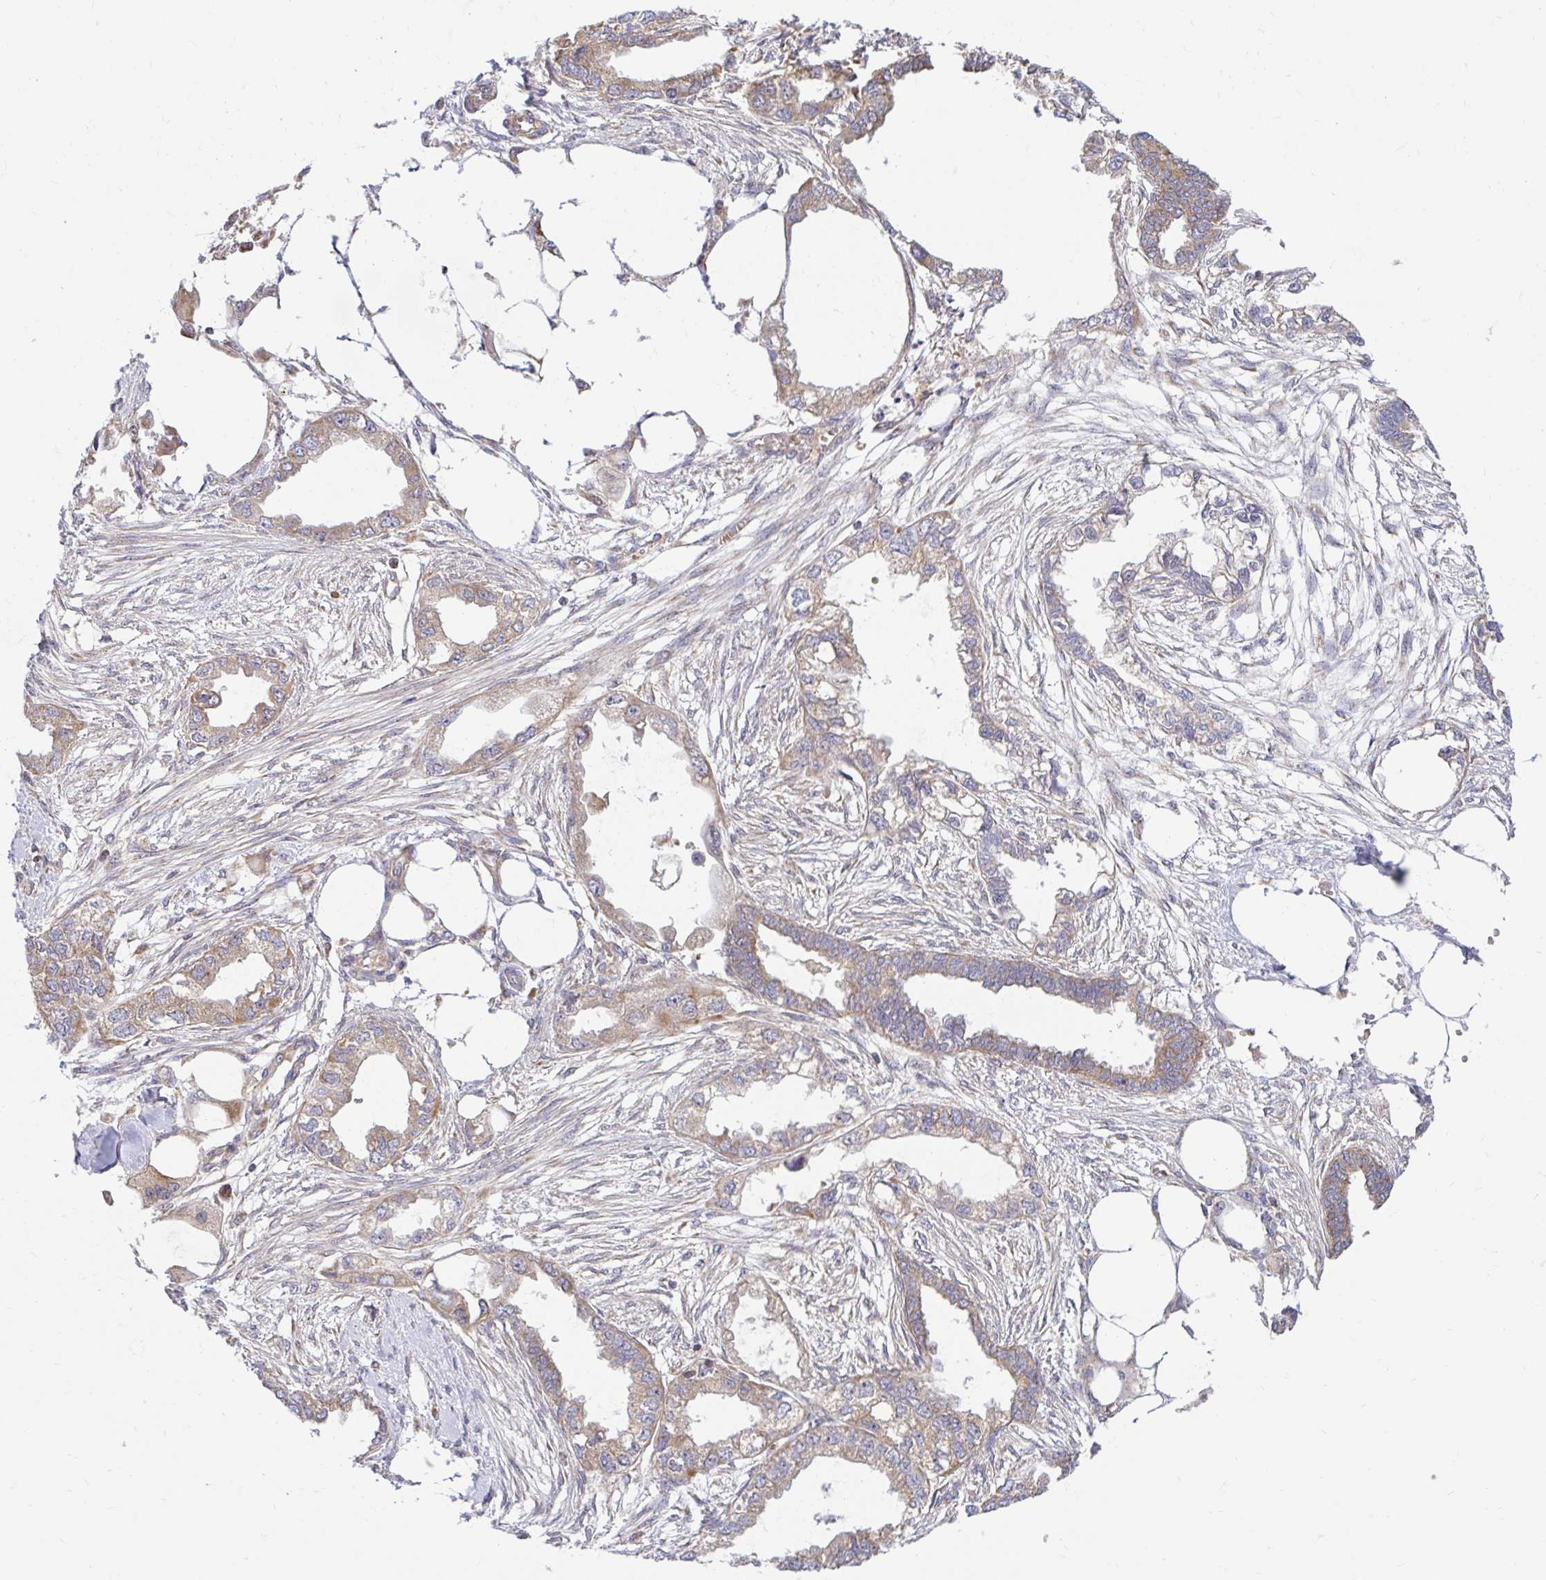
{"staining": {"intensity": "moderate", "quantity": ">75%", "location": "cytoplasmic/membranous"}, "tissue": "endometrial cancer", "cell_type": "Tumor cells", "image_type": "cancer", "snomed": [{"axis": "morphology", "description": "Adenocarcinoma, NOS"}, {"axis": "morphology", "description": "Adenocarcinoma, metastatic, NOS"}, {"axis": "topography", "description": "Adipose tissue"}, {"axis": "topography", "description": "Endometrium"}], "caption": "A high-resolution image shows immunohistochemistry staining of endometrial cancer, which reveals moderate cytoplasmic/membranous staining in about >75% of tumor cells.", "gene": "VTI1B", "patient": {"sex": "female", "age": 67}}